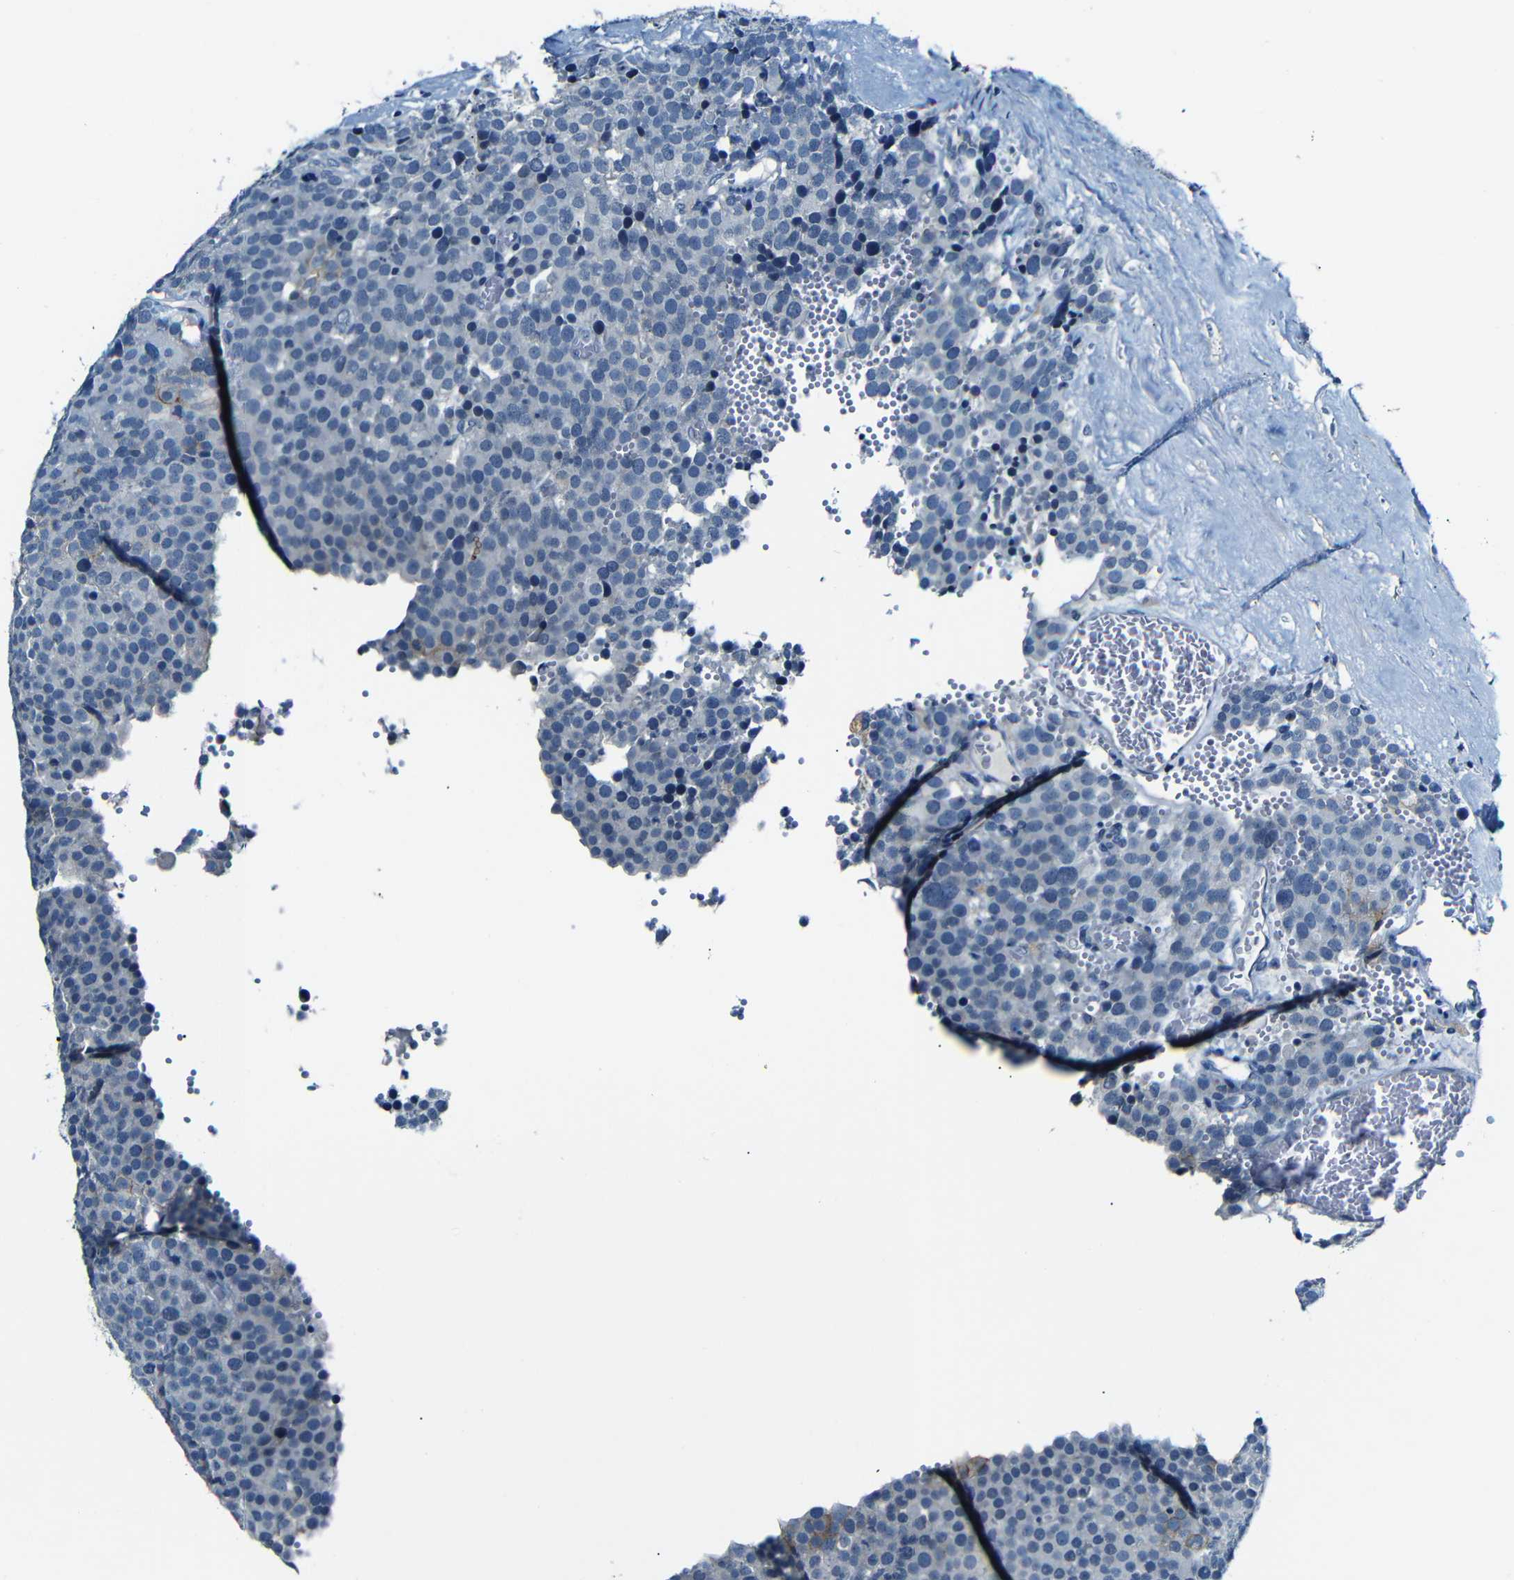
{"staining": {"intensity": "moderate", "quantity": "<25%", "location": "cytoplasmic/membranous"}, "tissue": "testis cancer", "cell_type": "Tumor cells", "image_type": "cancer", "snomed": [{"axis": "morphology", "description": "Normal tissue, NOS"}, {"axis": "morphology", "description": "Seminoma, NOS"}, {"axis": "topography", "description": "Testis"}], "caption": "Immunohistochemical staining of seminoma (testis) reveals moderate cytoplasmic/membranous protein expression in about <25% of tumor cells.", "gene": "ANK3", "patient": {"sex": "male", "age": 71}}